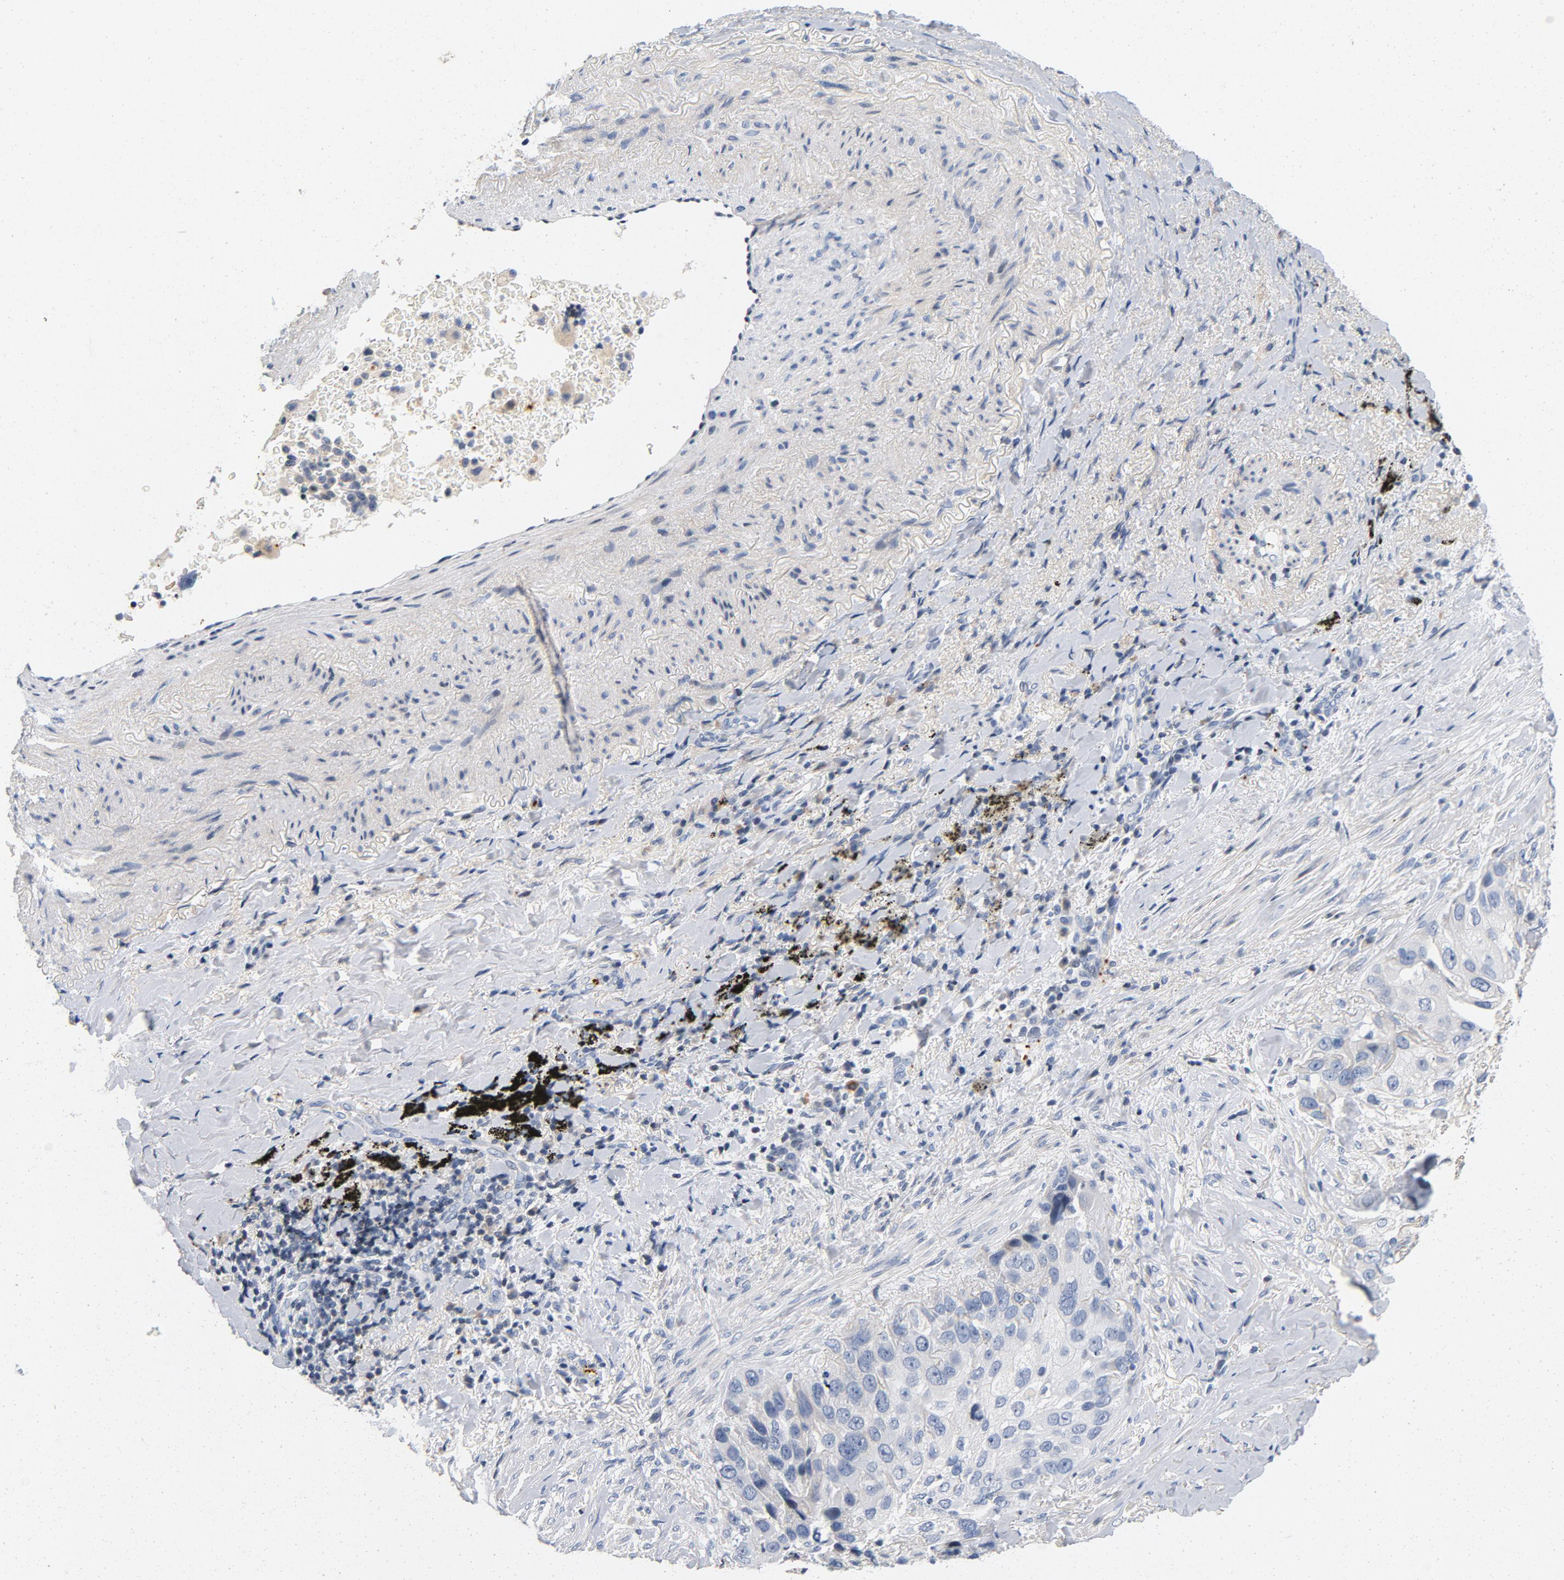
{"staining": {"intensity": "weak", "quantity": "<25%", "location": "cytoplasmic/membranous"}, "tissue": "lung cancer", "cell_type": "Tumor cells", "image_type": "cancer", "snomed": [{"axis": "morphology", "description": "Squamous cell carcinoma, NOS"}, {"axis": "topography", "description": "Lung"}], "caption": "The photomicrograph reveals no staining of tumor cells in lung cancer.", "gene": "PIM1", "patient": {"sex": "male", "age": 54}}